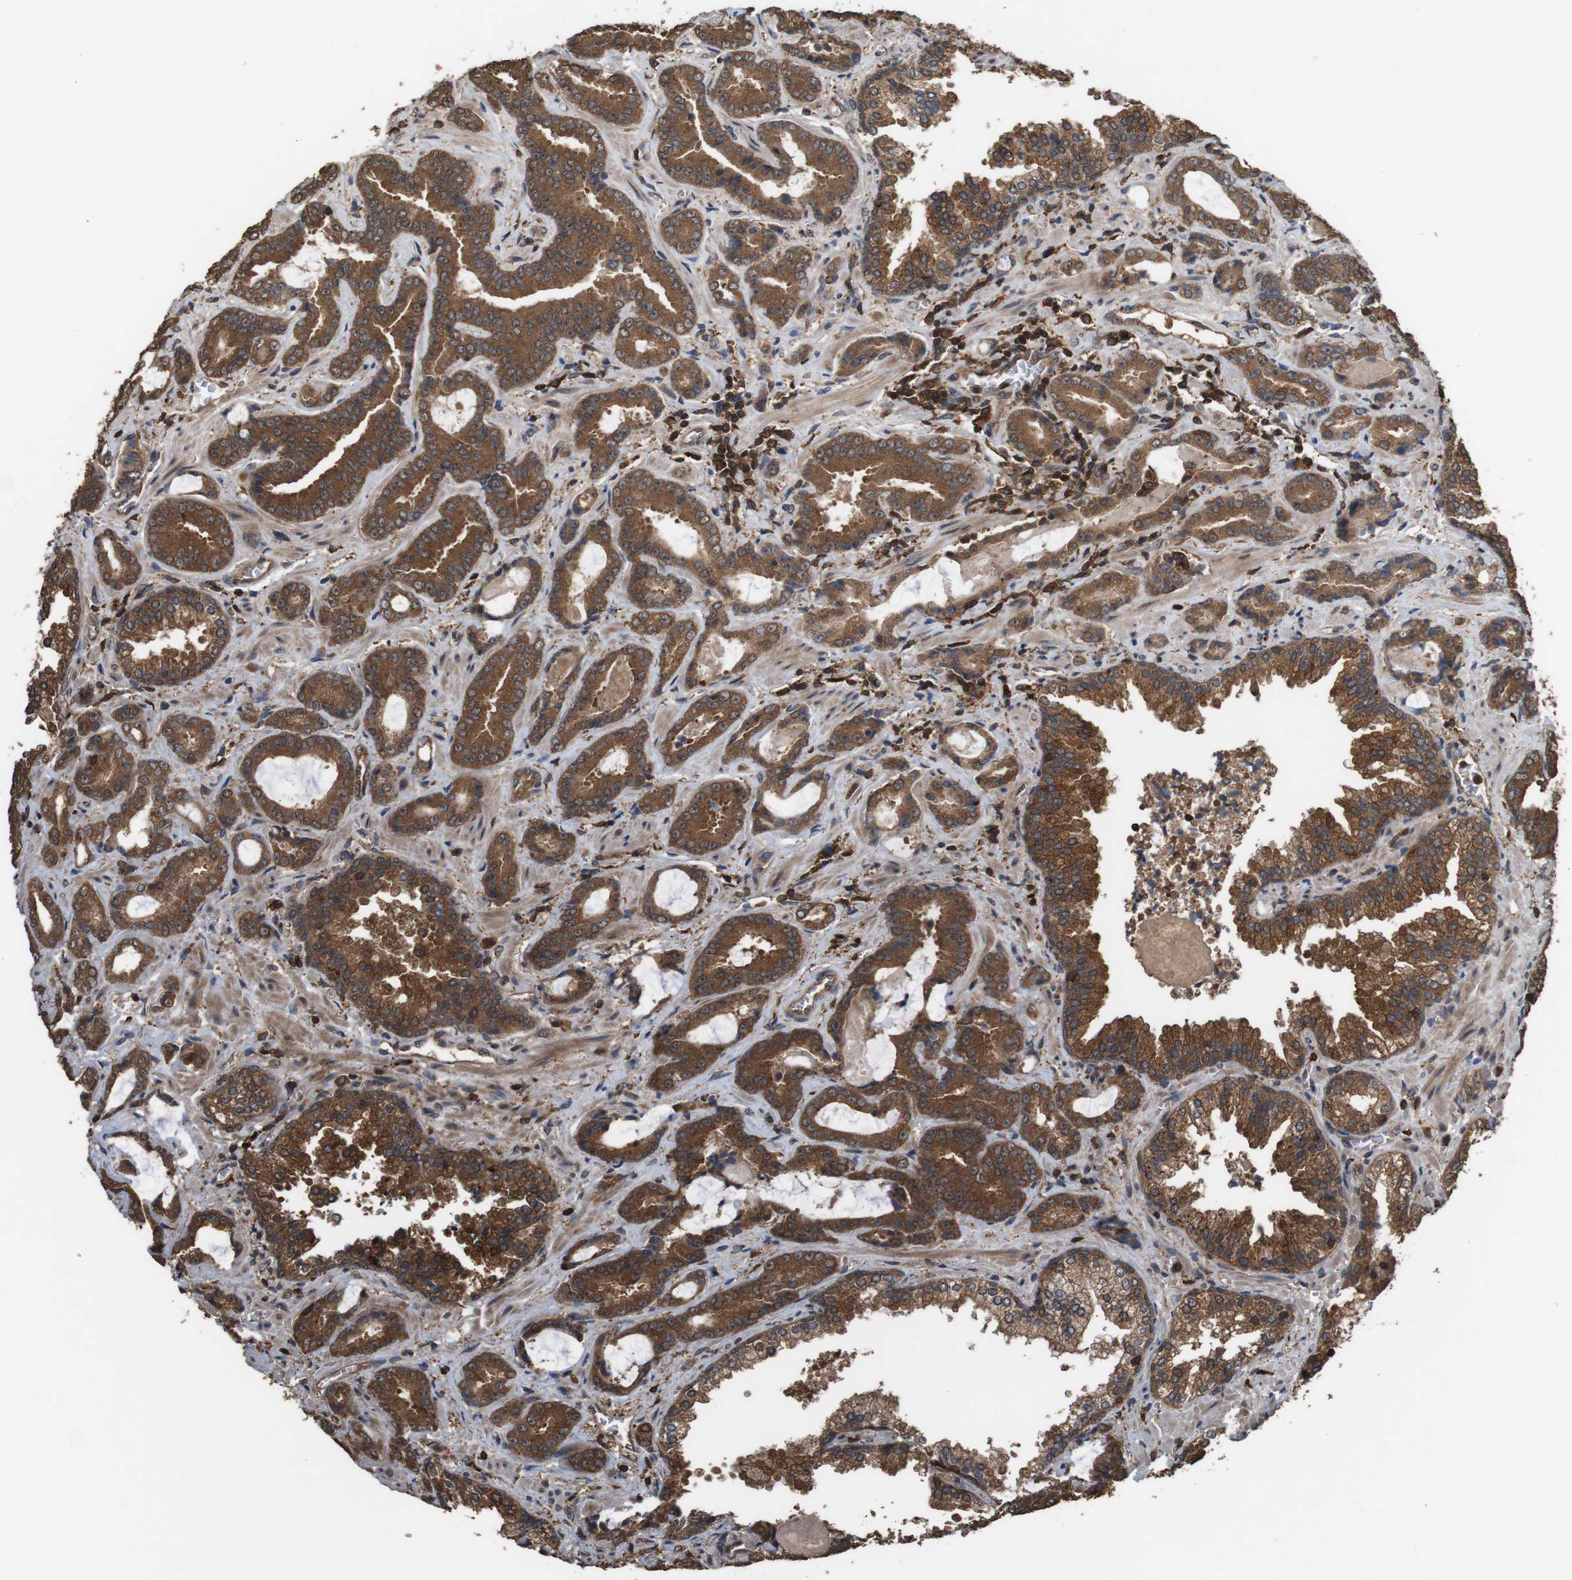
{"staining": {"intensity": "strong", "quantity": ">75%", "location": "cytoplasmic/membranous"}, "tissue": "prostate cancer", "cell_type": "Tumor cells", "image_type": "cancer", "snomed": [{"axis": "morphology", "description": "Adenocarcinoma, Low grade"}, {"axis": "topography", "description": "Prostate"}], "caption": "A brown stain highlights strong cytoplasmic/membranous staining of a protein in human adenocarcinoma (low-grade) (prostate) tumor cells. (IHC, brightfield microscopy, high magnification).", "gene": "BAG4", "patient": {"sex": "male", "age": 60}}